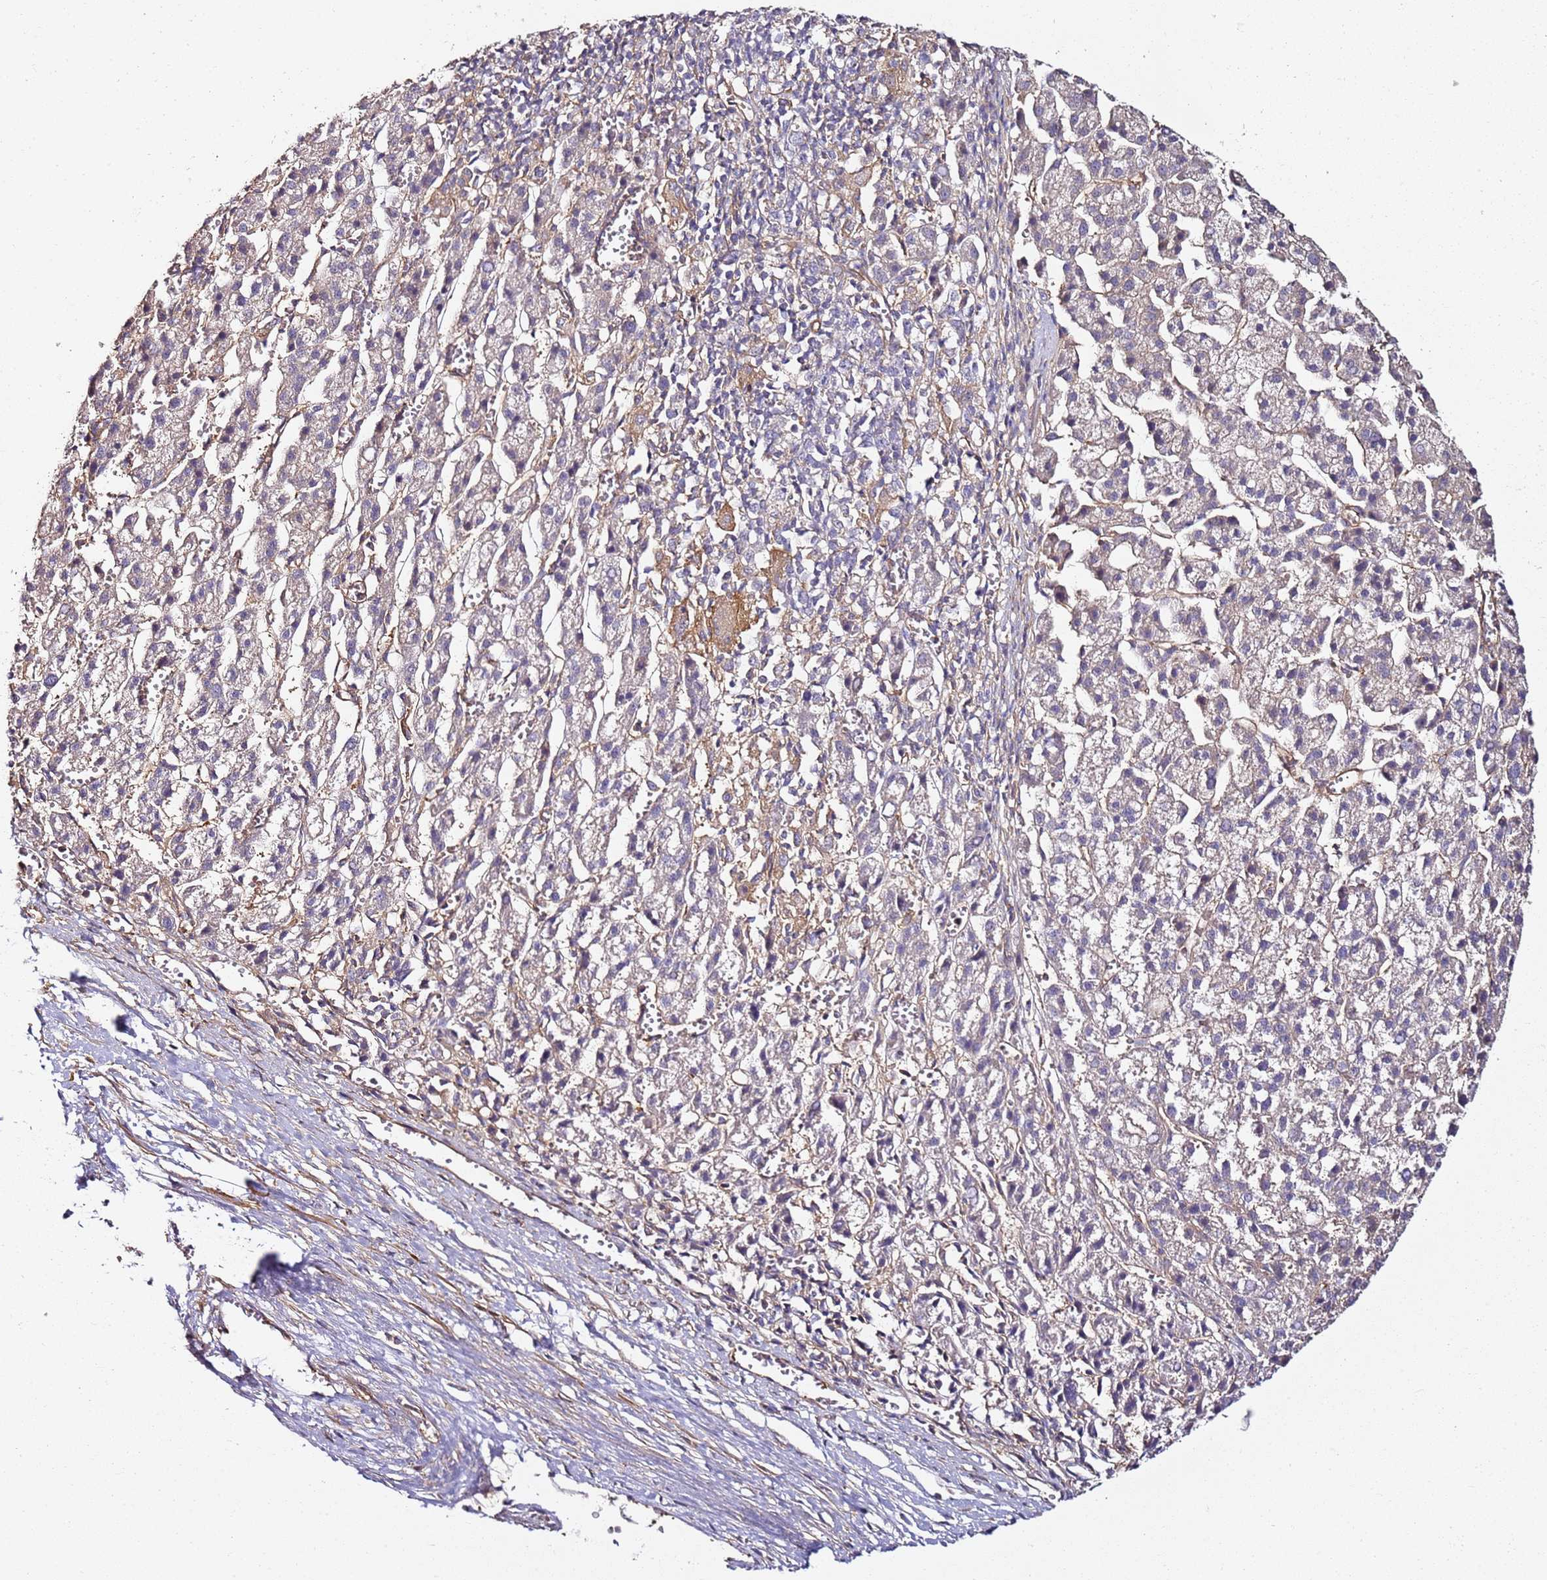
{"staining": {"intensity": "negative", "quantity": "none", "location": "none"}, "tissue": "liver cancer", "cell_type": "Tumor cells", "image_type": "cancer", "snomed": [{"axis": "morphology", "description": "Carcinoma, Hepatocellular, NOS"}, {"axis": "topography", "description": "Liver"}], "caption": "Liver hepatocellular carcinoma was stained to show a protein in brown. There is no significant positivity in tumor cells.", "gene": "CCNYL1", "patient": {"sex": "female", "age": 58}}